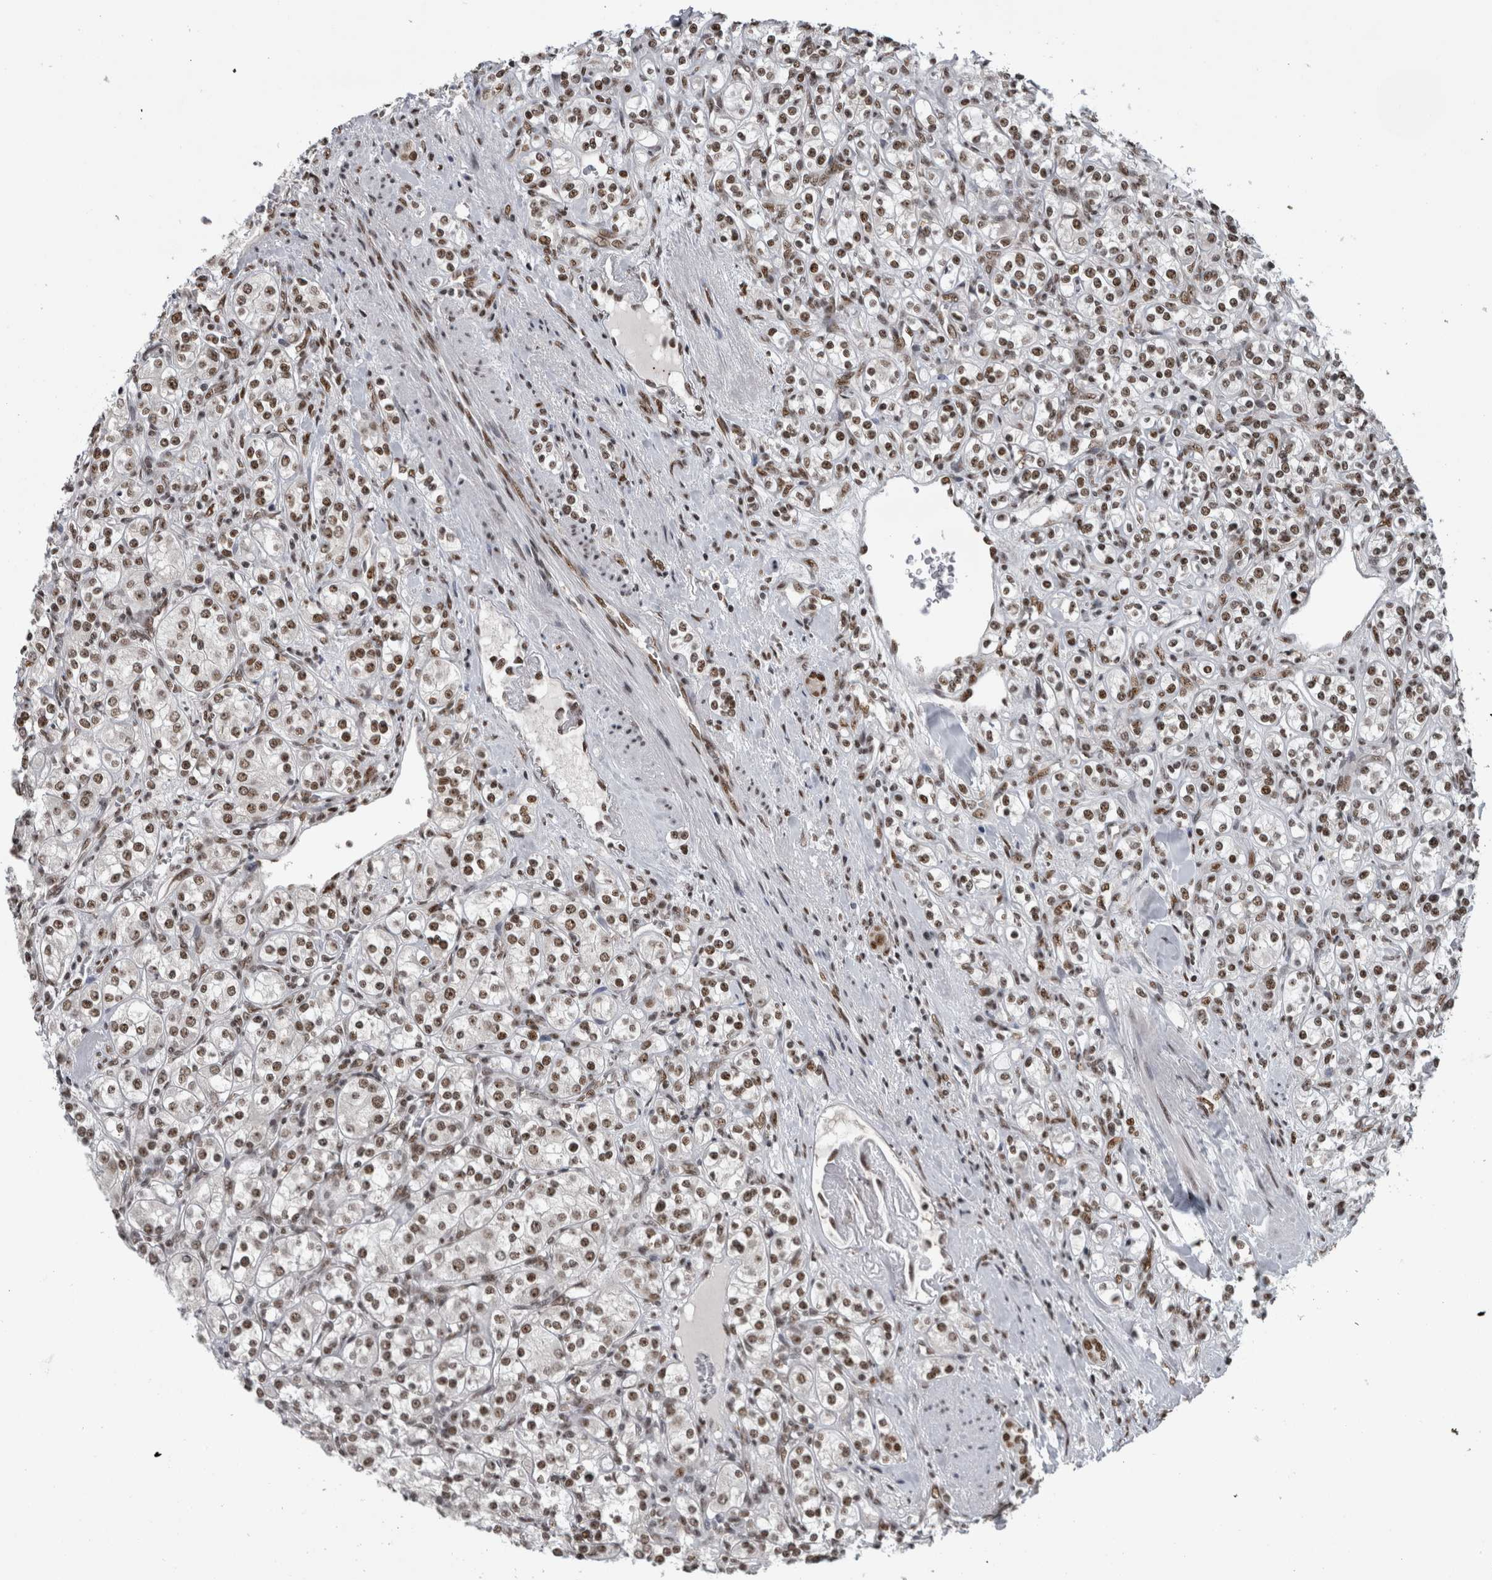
{"staining": {"intensity": "strong", "quantity": ">75%", "location": "nuclear"}, "tissue": "renal cancer", "cell_type": "Tumor cells", "image_type": "cancer", "snomed": [{"axis": "morphology", "description": "Adenocarcinoma, NOS"}, {"axis": "topography", "description": "Kidney"}], "caption": "Human renal cancer stained with a protein marker demonstrates strong staining in tumor cells.", "gene": "ZSCAN2", "patient": {"sex": "male", "age": 77}}